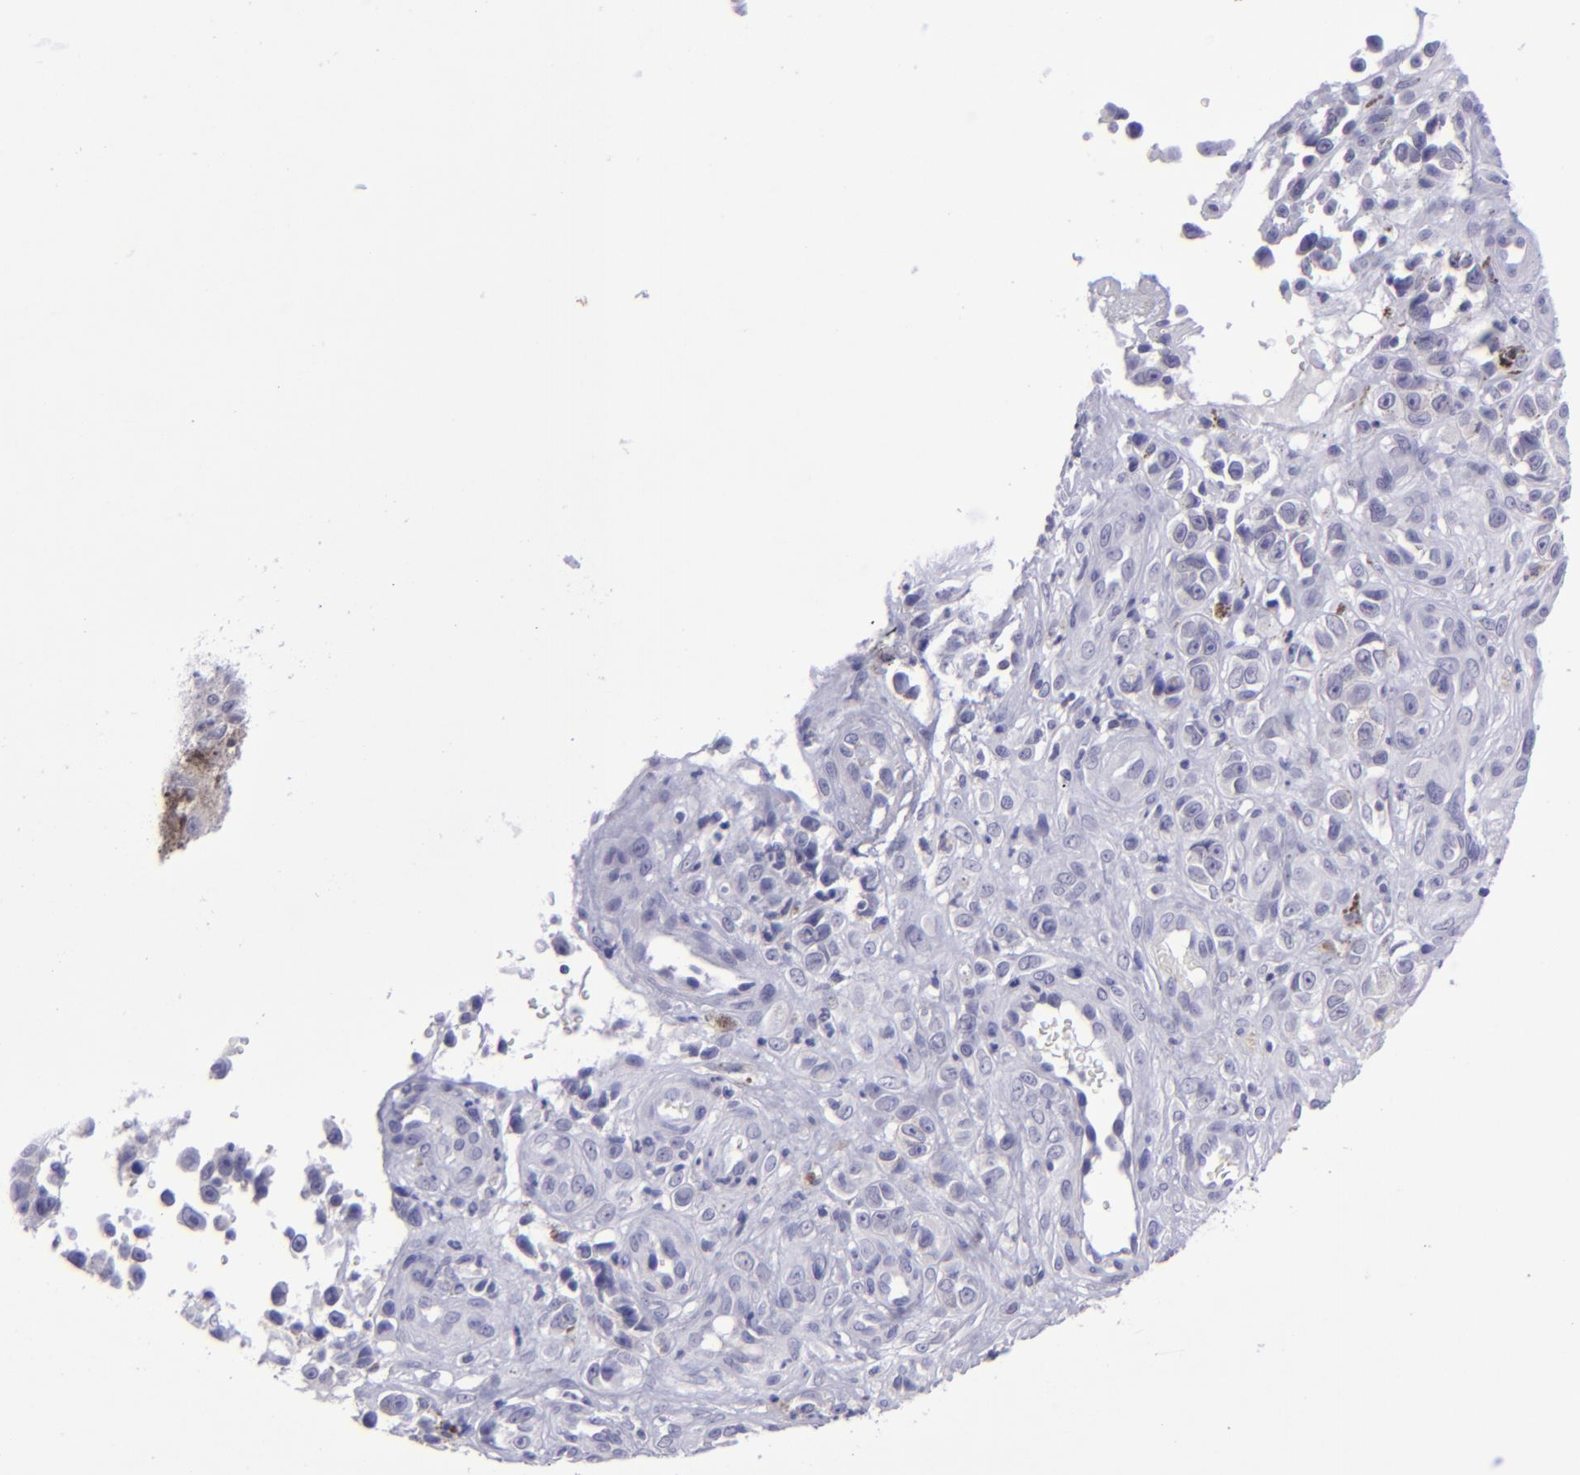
{"staining": {"intensity": "negative", "quantity": "none", "location": "none"}, "tissue": "melanoma", "cell_type": "Tumor cells", "image_type": "cancer", "snomed": [{"axis": "morphology", "description": "Malignant melanoma, NOS"}, {"axis": "topography", "description": "Skin"}], "caption": "Melanoma was stained to show a protein in brown. There is no significant positivity in tumor cells.", "gene": "POU2F2", "patient": {"sex": "female", "age": 82}}